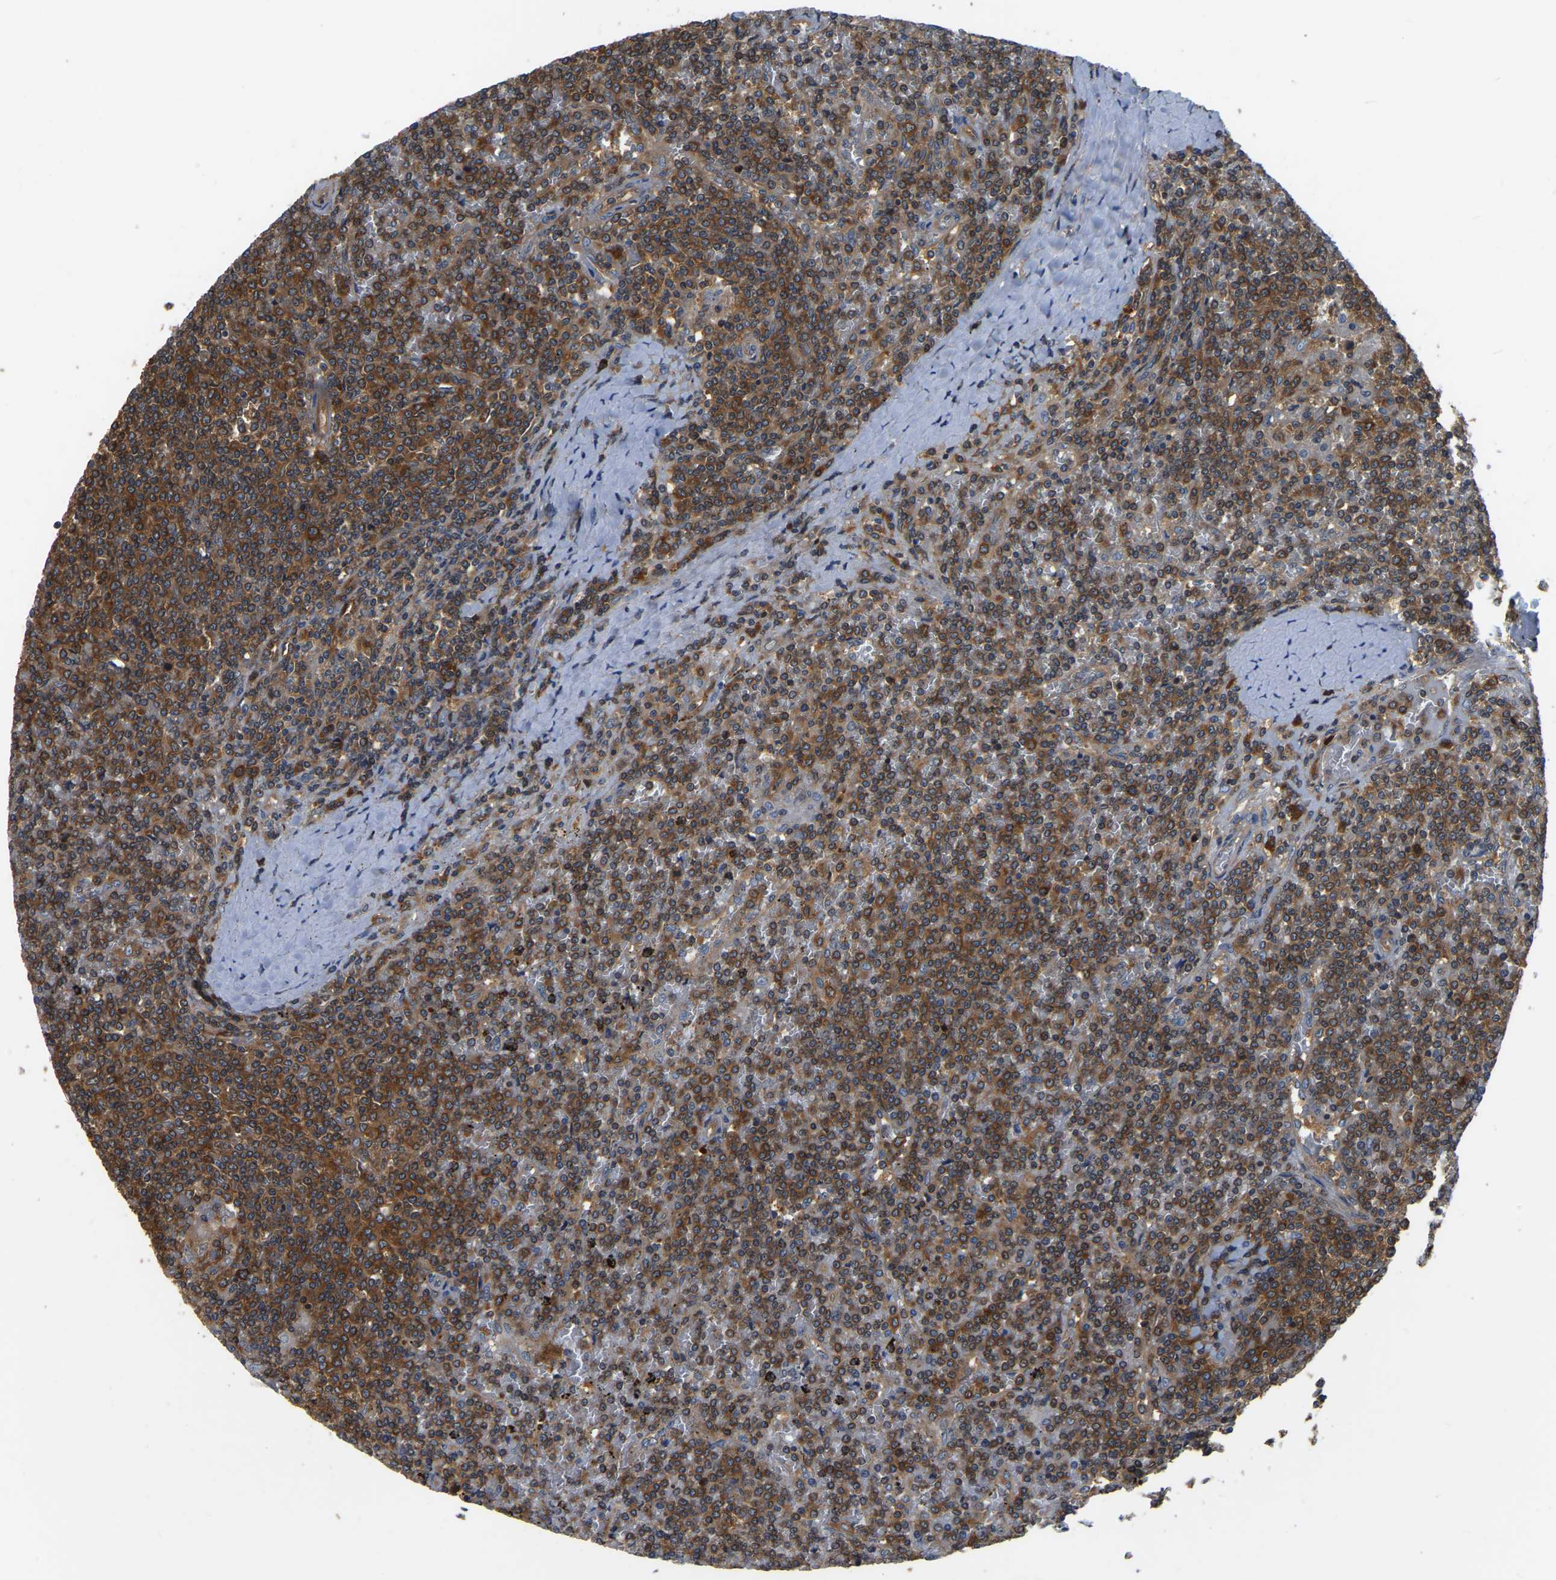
{"staining": {"intensity": "strong", "quantity": ">75%", "location": "cytoplasmic/membranous"}, "tissue": "lymphoma", "cell_type": "Tumor cells", "image_type": "cancer", "snomed": [{"axis": "morphology", "description": "Malignant lymphoma, non-Hodgkin's type, Low grade"}, {"axis": "topography", "description": "Spleen"}], "caption": "Lymphoma tissue exhibits strong cytoplasmic/membranous expression in approximately >75% of tumor cells, visualized by immunohistochemistry.", "gene": "GARS1", "patient": {"sex": "female", "age": 19}}